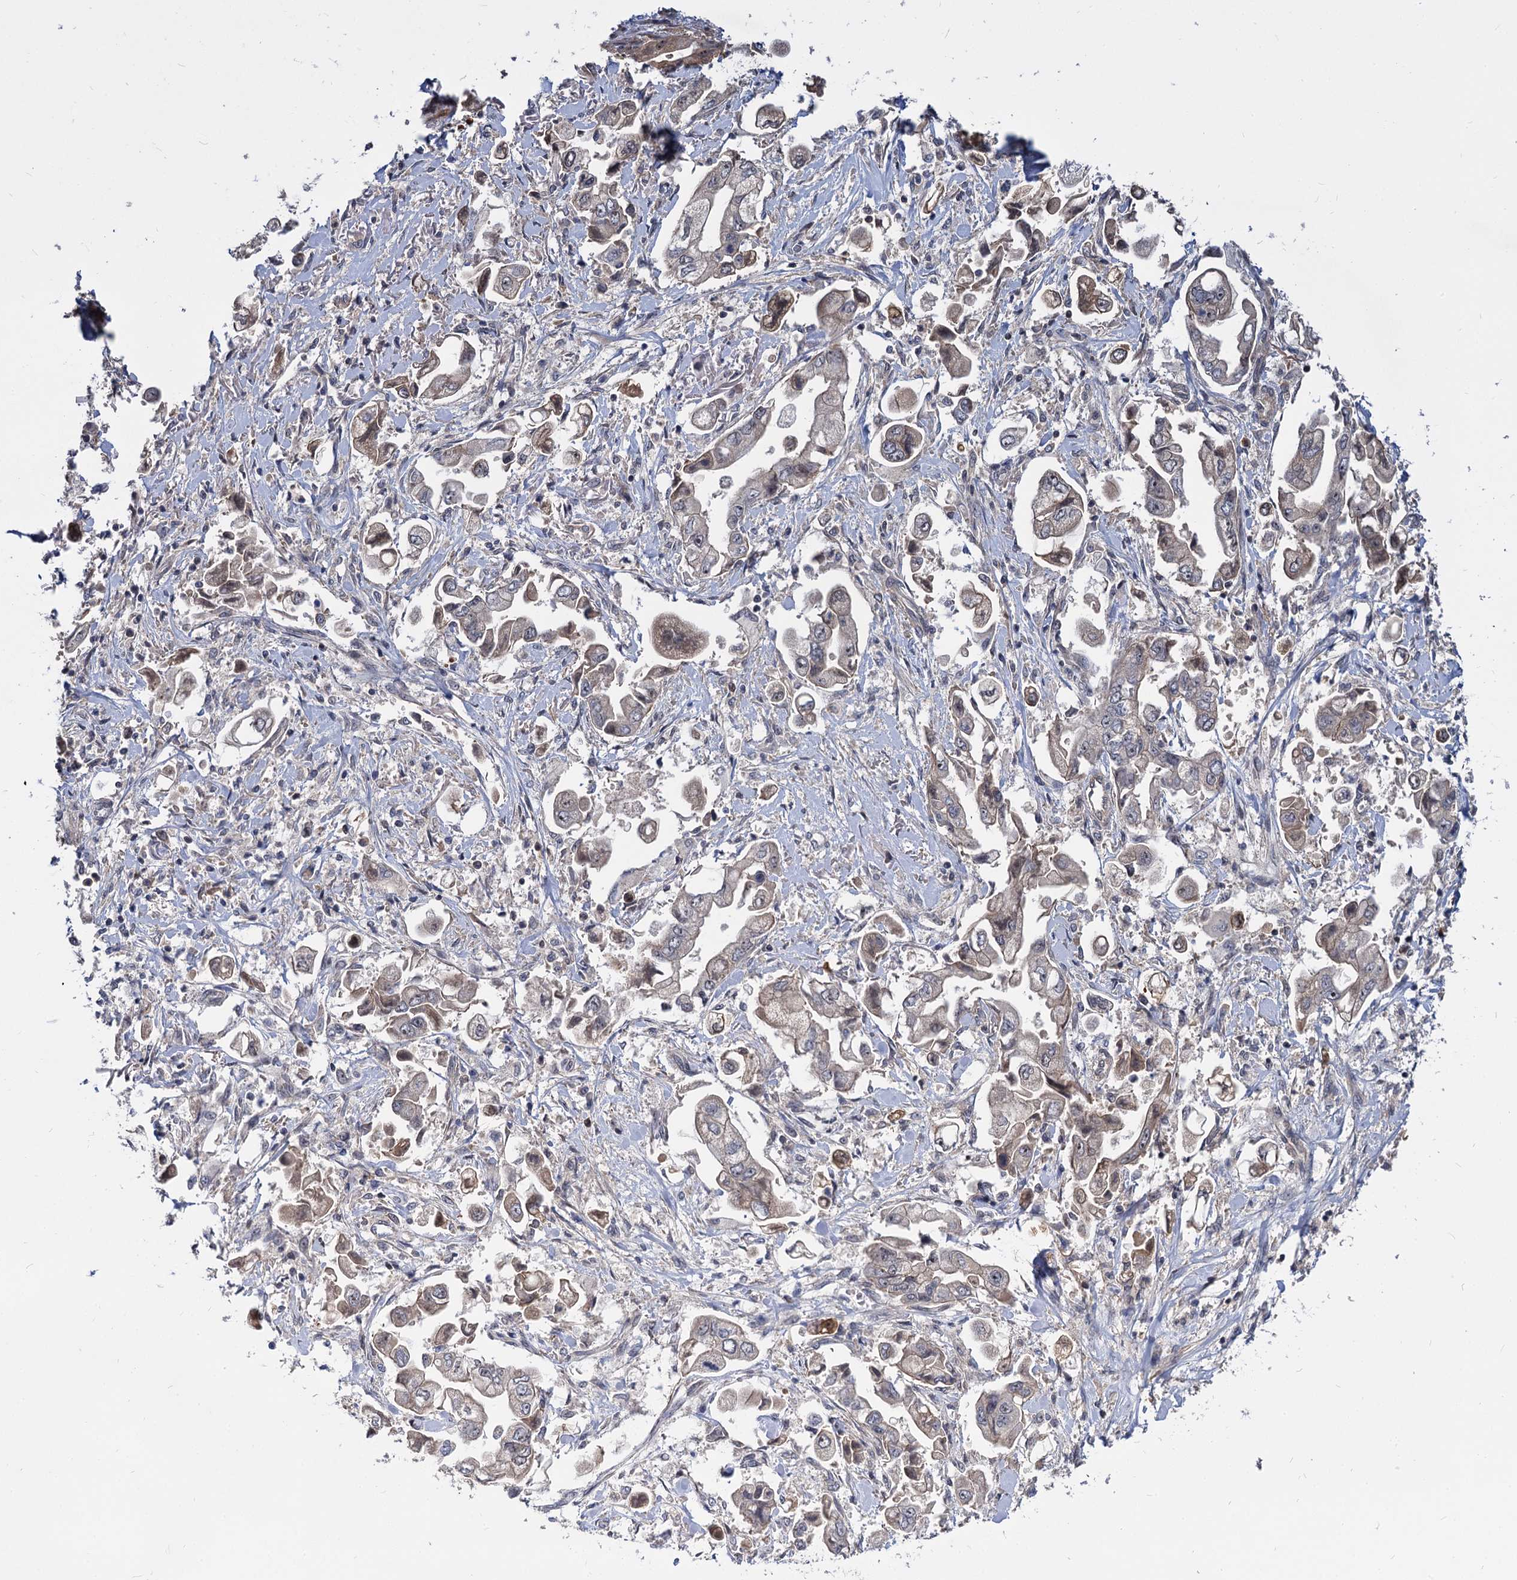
{"staining": {"intensity": "weak", "quantity": "25%-75%", "location": "cytoplasmic/membranous"}, "tissue": "stomach cancer", "cell_type": "Tumor cells", "image_type": "cancer", "snomed": [{"axis": "morphology", "description": "Adenocarcinoma, NOS"}, {"axis": "topography", "description": "Stomach"}], "caption": "Stomach cancer (adenocarcinoma) tissue displays weak cytoplasmic/membranous expression in approximately 25%-75% of tumor cells", "gene": "SNX15", "patient": {"sex": "male", "age": 62}}